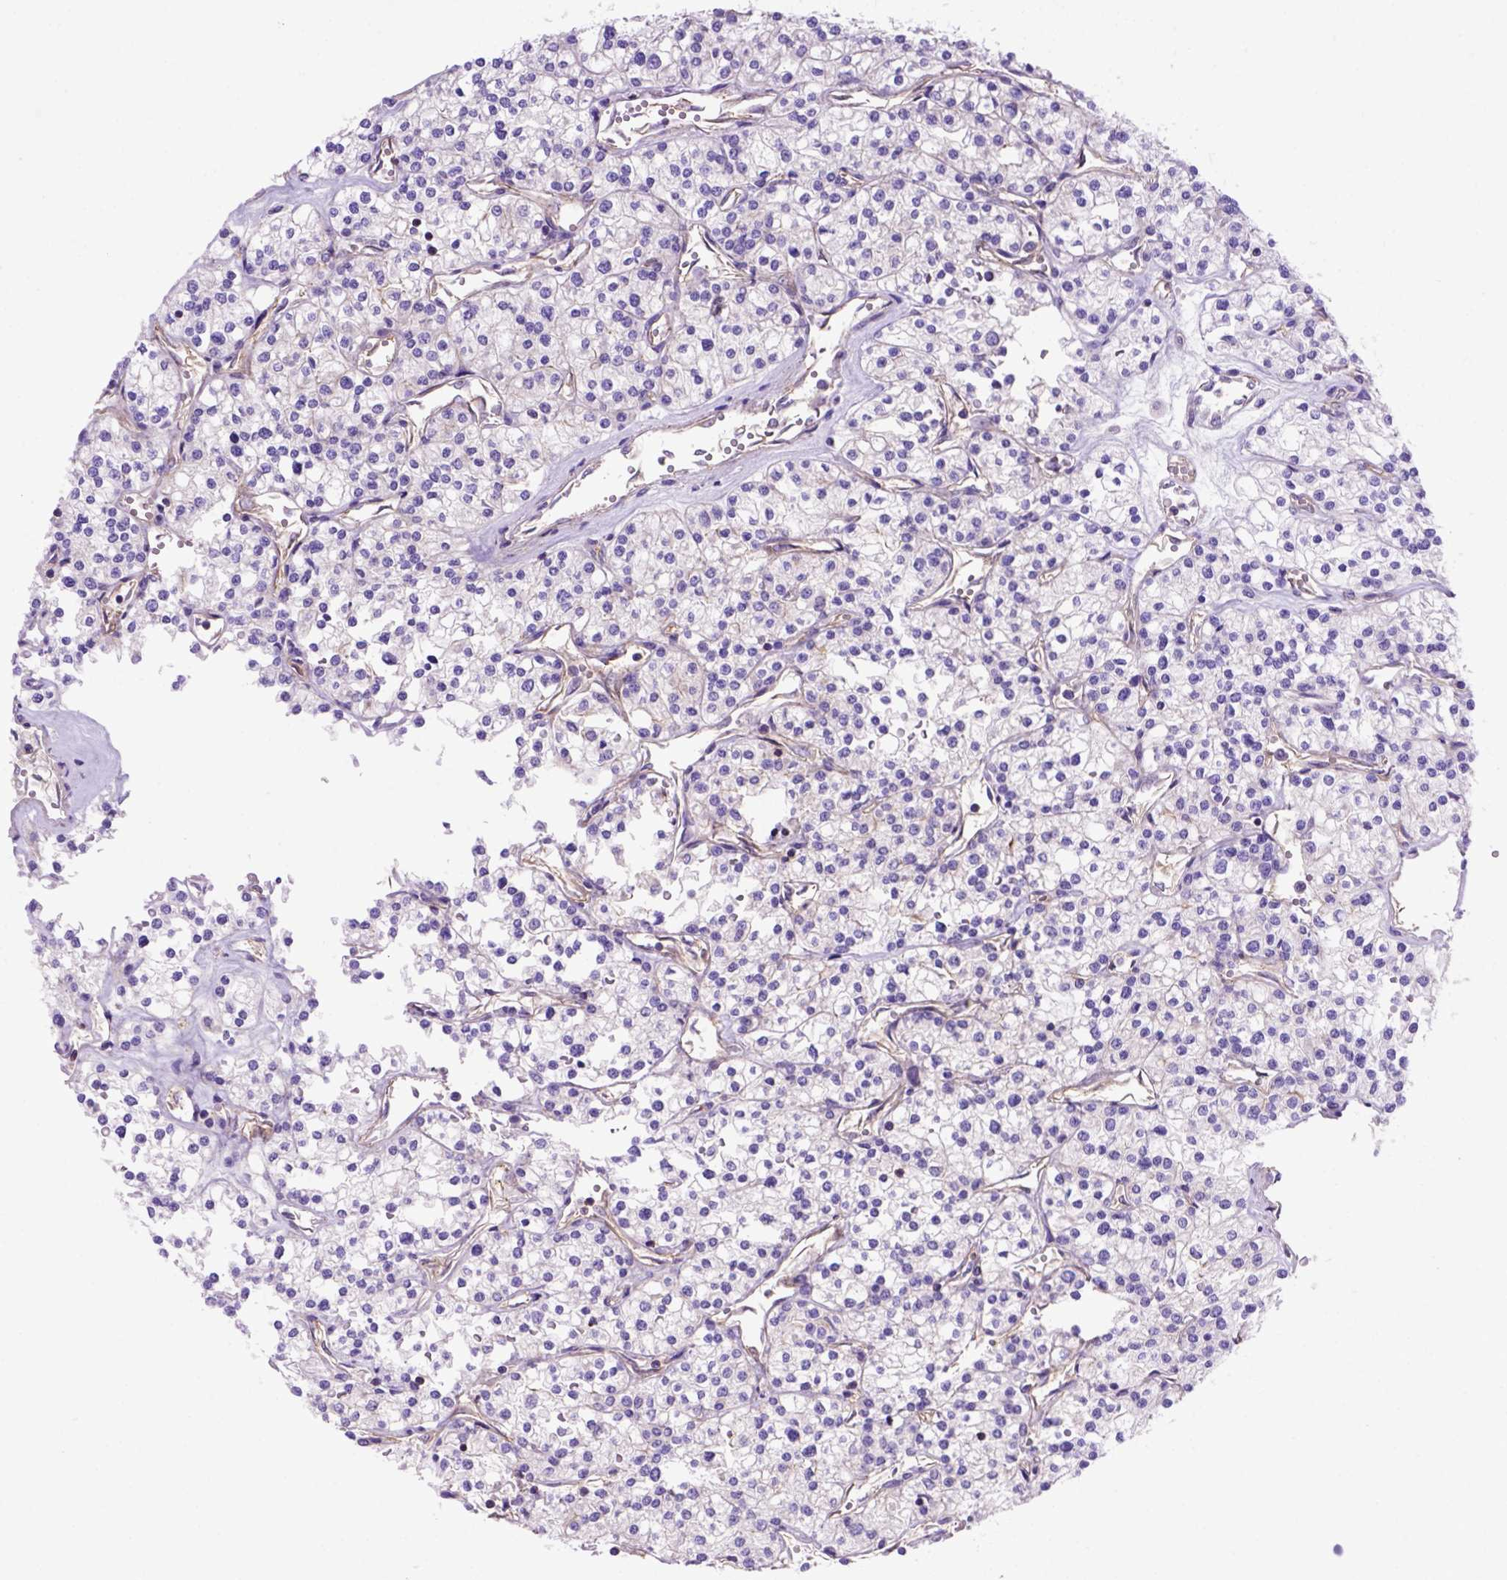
{"staining": {"intensity": "negative", "quantity": "none", "location": "none"}, "tissue": "renal cancer", "cell_type": "Tumor cells", "image_type": "cancer", "snomed": [{"axis": "morphology", "description": "Adenocarcinoma, NOS"}, {"axis": "topography", "description": "Kidney"}], "caption": "IHC histopathology image of neoplastic tissue: human adenocarcinoma (renal) stained with DAB (3,3'-diaminobenzidine) shows no significant protein expression in tumor cells.", "gene": "PEX12", "patient": {"sex": "male", "age": 80}}